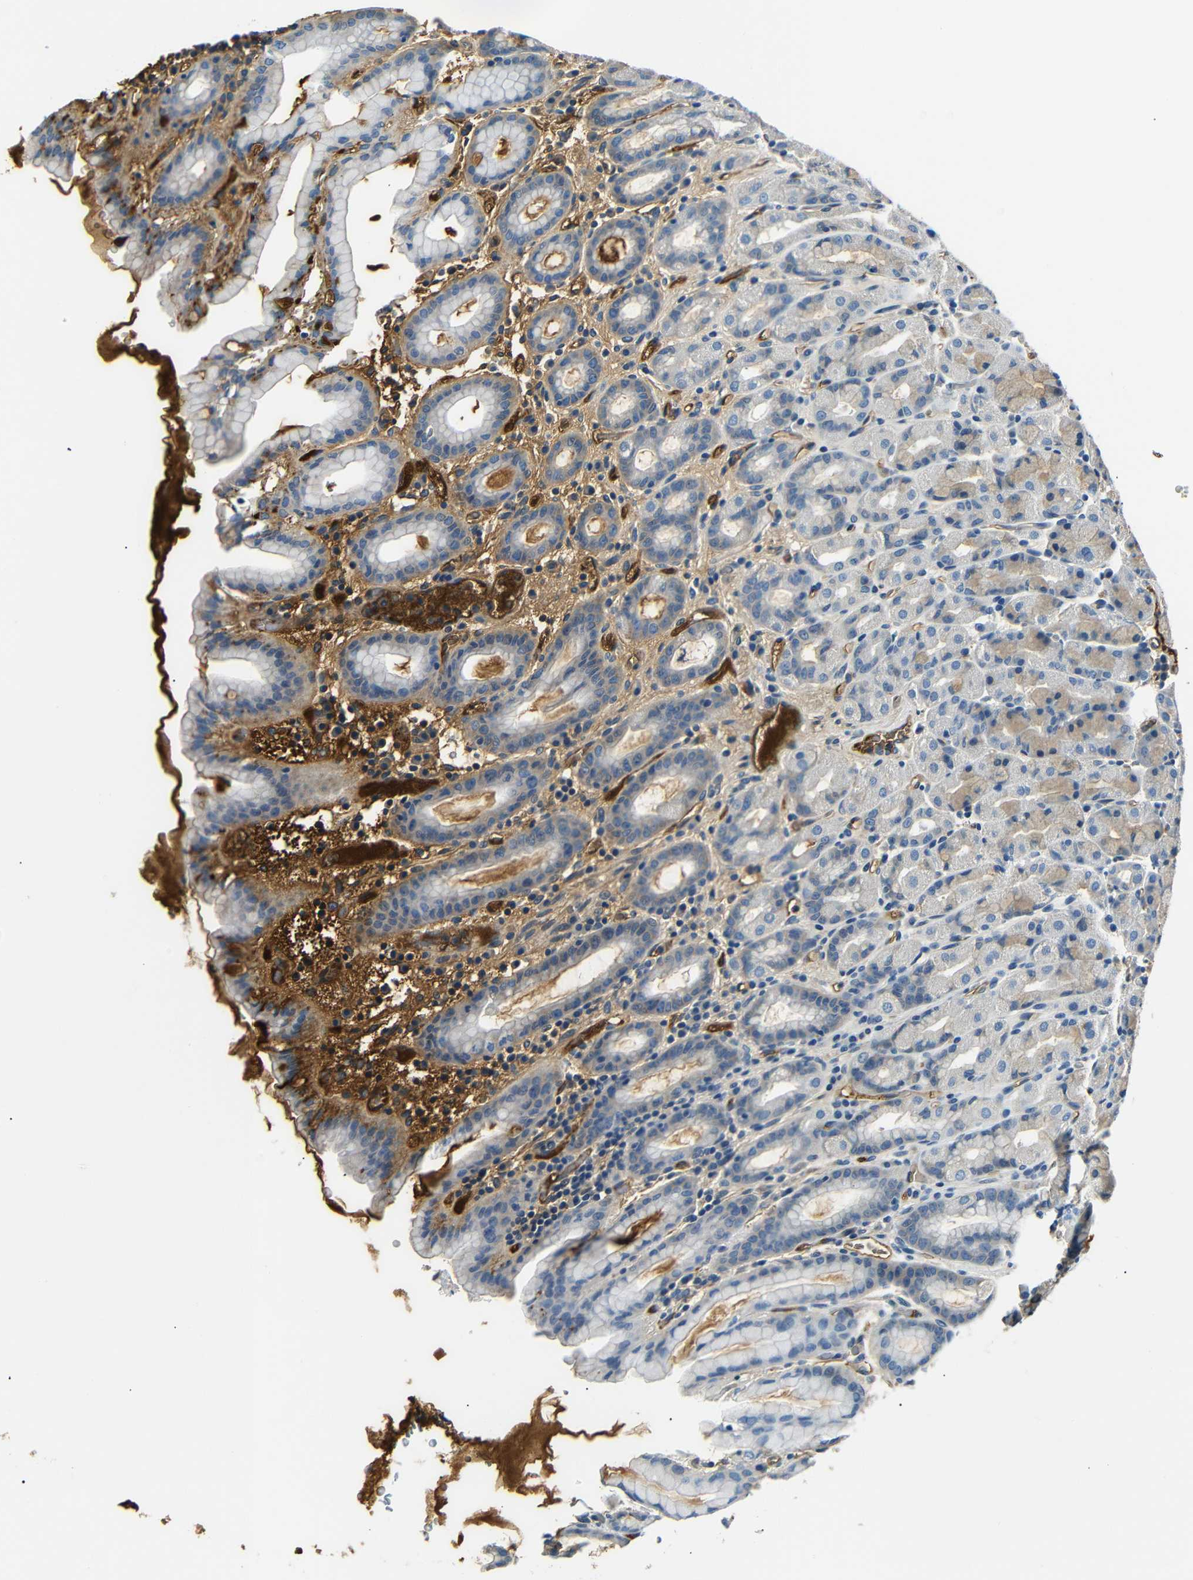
{"staining": {"intensity": "moderate", "quantity": "<25%", "location": "cytoplasmic/membranous"}, "tissue": "stomach", "cell_type": "Glandular cells", "image_type": "normal", "snomed": [{"axis": "morphology", "description": "Normal tissue, NOS"}, {"axis": "topography", "description": "Stomach, upper"}], "caption": "DAB immunohistochemical staining of normal human stomach reveals moderate cytoplasmic/membranous protein positivity in about <25% of glandular cells.", "gene": "LHCGR", "patient": {"sex": "male", "age": 68}}